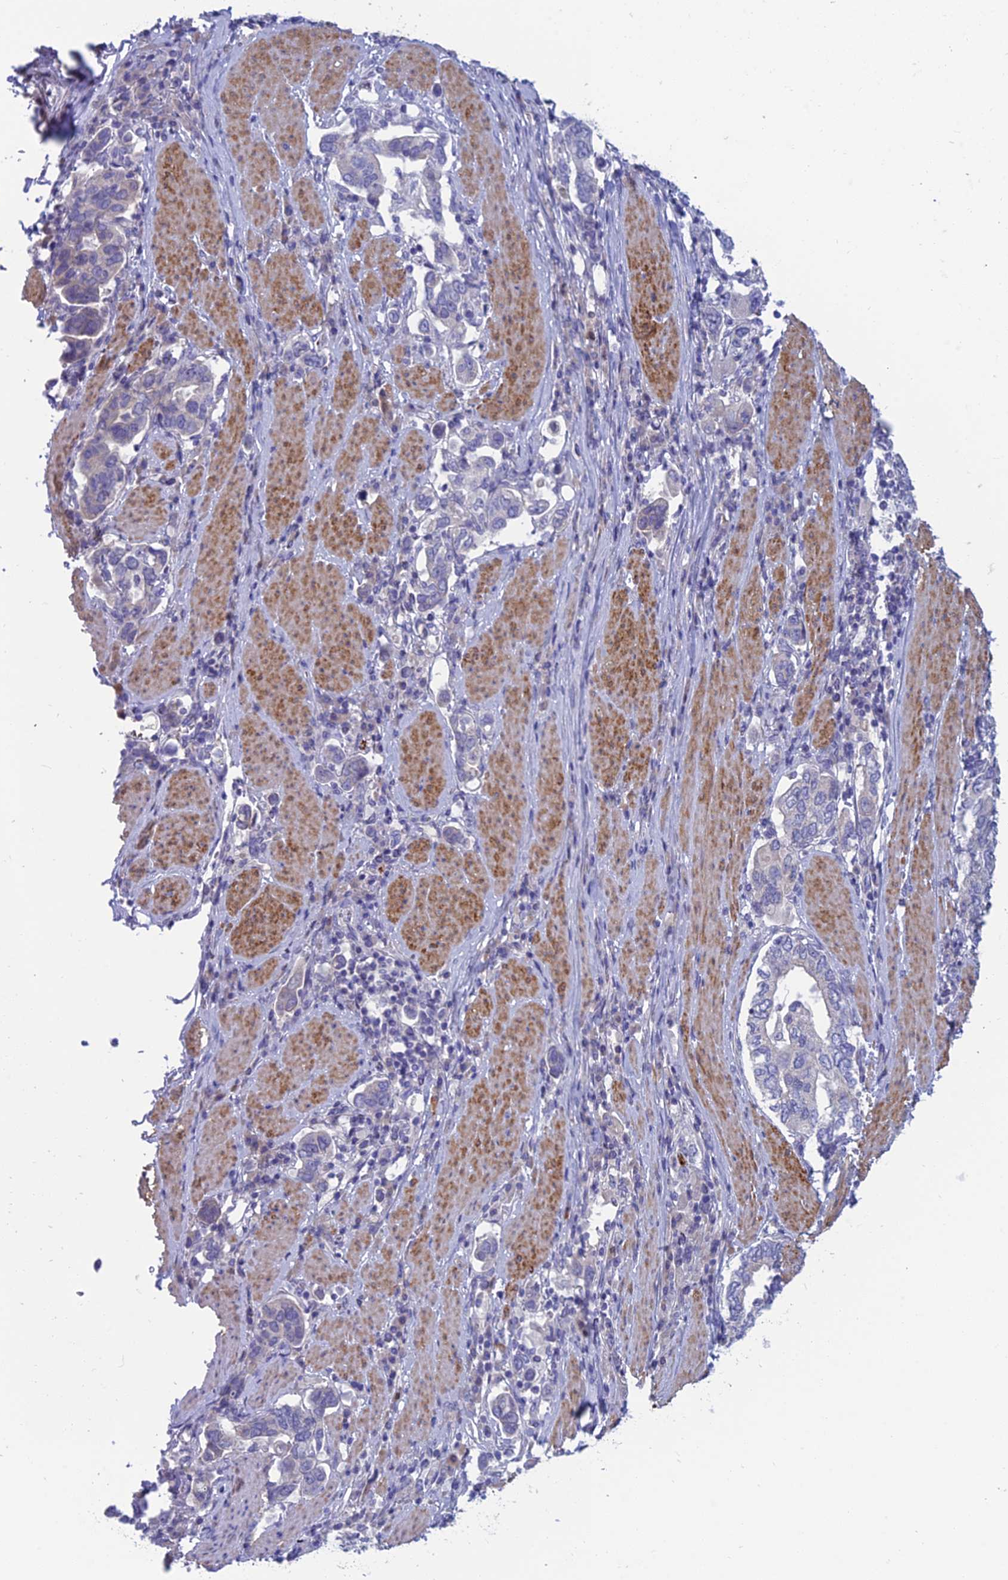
{"staining": {"intensity": "negative", "quantity": "none", "location": "none"}, "tissue": "stomach cancer", "cell_type": "Tumor cells", "image_type": "cancer", "snomed": [{"axis": "morphology", "description": "Adenocarcinoma, NOS"}, {"axis": "topography", "description": "Stomach, upper"}, {"axis": "topography", "description": "Stomach"}], "caption": "Human adenocarcinoma (stomach) stained for a protein using immunohistochemistry demonstrates no positivity in tumor cells.", "gene": "XPO7", "patient": {"sex": "male", "age": 62}}